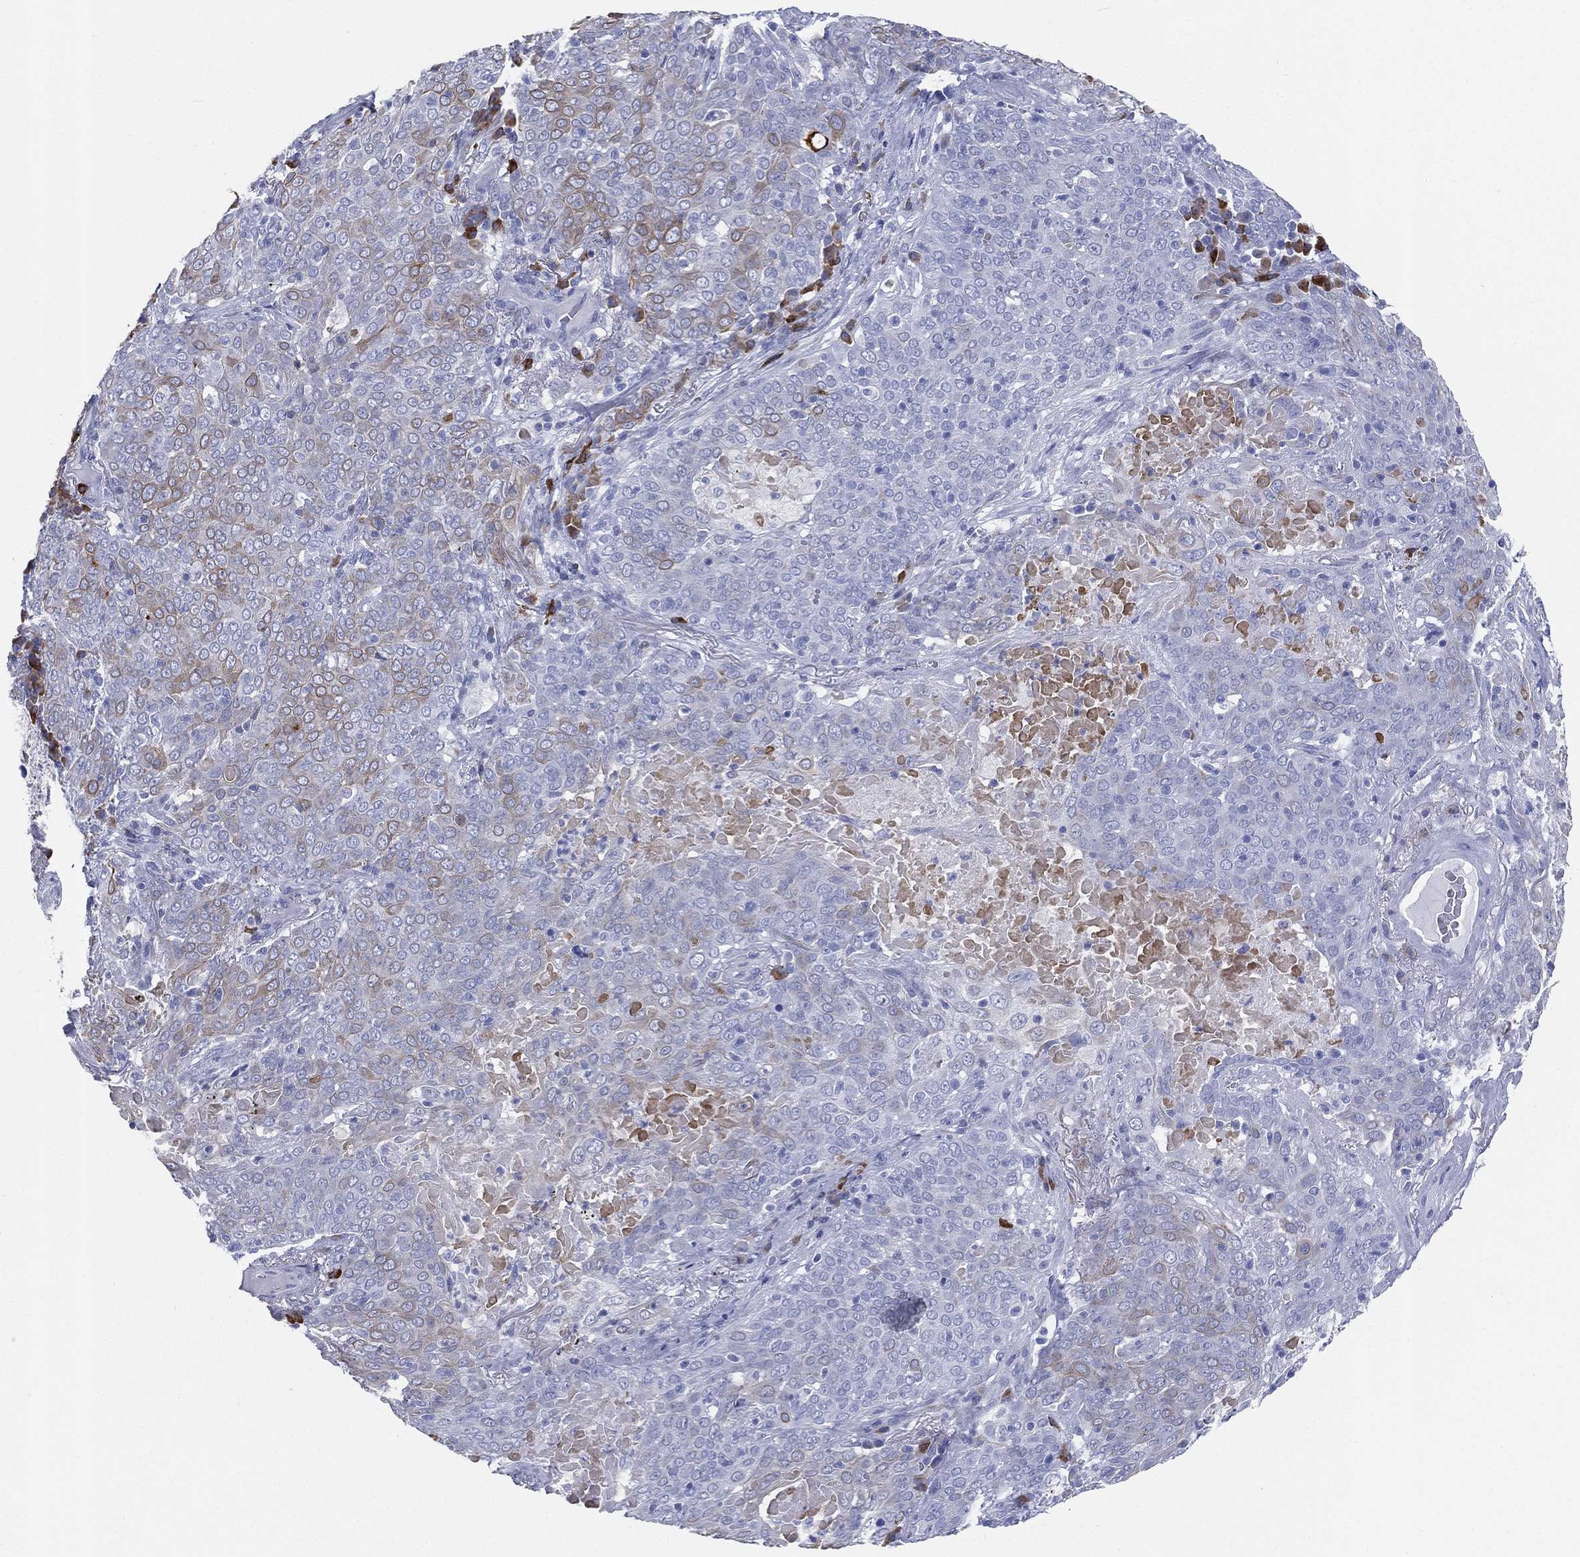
{"staining": {"intensity": "moderate", "quantity": "<25%", "location": "cytoplasmic/membranous"}, "tissue": "lung cancer", "cell_type": "Tumor cells", "image_type": "cancer", "snomed": [{"axis": "morphology", "description": "Squamous cell carcinoma, NOS"}, {"axis": "topography", "description": "Lung"}], "caption": "This is a micrograph of immunohistochemistry staining of lung cancer, which shows moderate expression in the cytoplasmic/membranous of tumor cells.", "gene": "CD79A", "patient": {"sex": "male", "age": 82}}